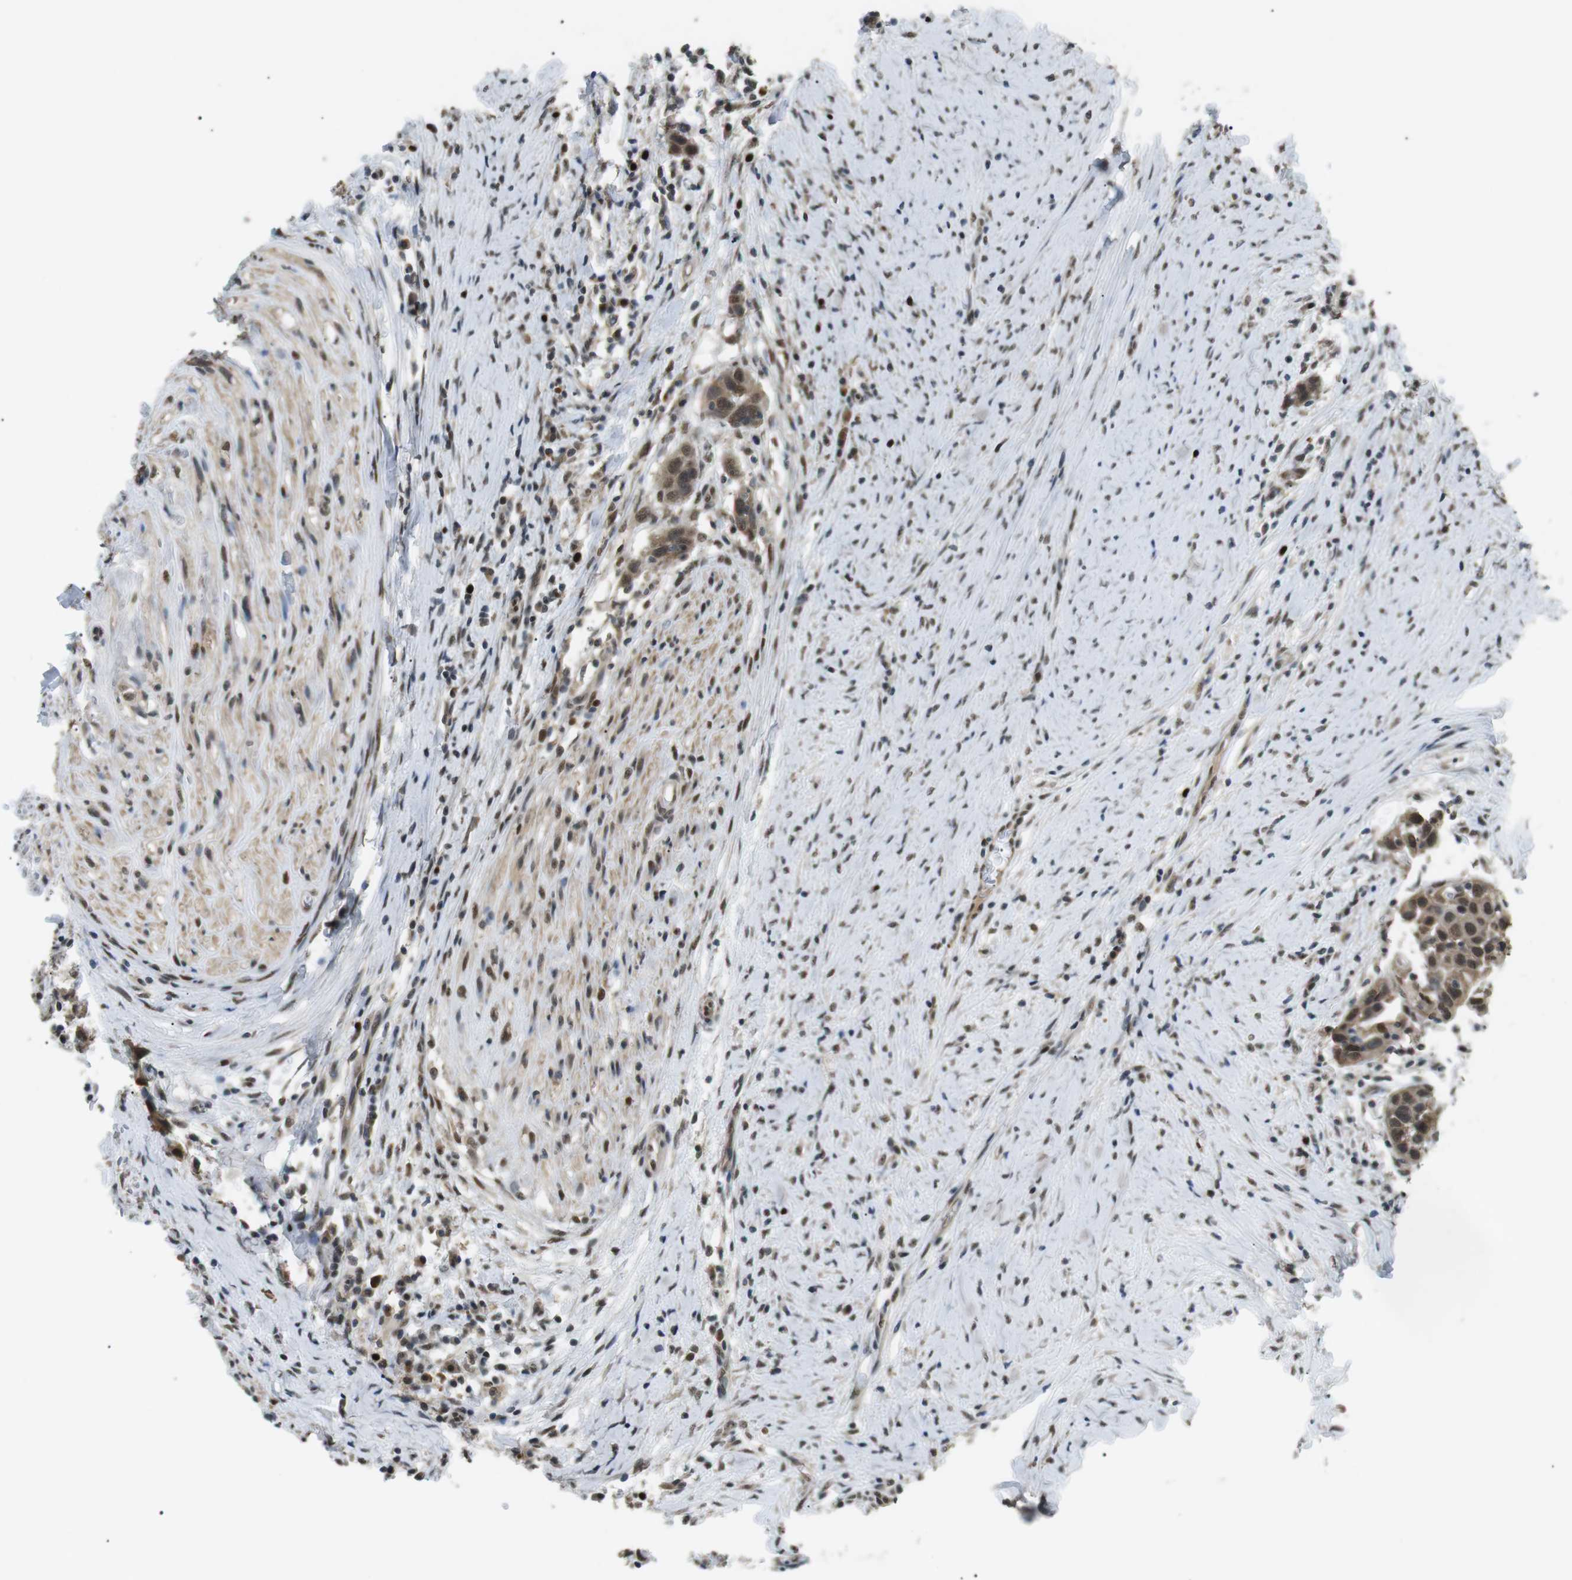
{"staining": {"intensity": "moderate", "quantity": ">75%", "location": "cytoplasmic/membranous,nuclear"}, "tissue": "head and neck cancer", "cell_type": "Tumor cells", "image_type": "cancer", "snomed": [{"axis": "morphology", "description": "Squamous cell carcinoma, NOS"}, {"axis": "topography", "description": "Oral tissue"}, {"axis": "topography", "description": "Head-Neck"}], "caption": "Human head and neck cancer (squamous cell carcinoma) stained with a protein marker demonstrates moderate staining in tumor cells.", "gene": "ORAI3", "patient": {"sex": "female", "age": 50}}